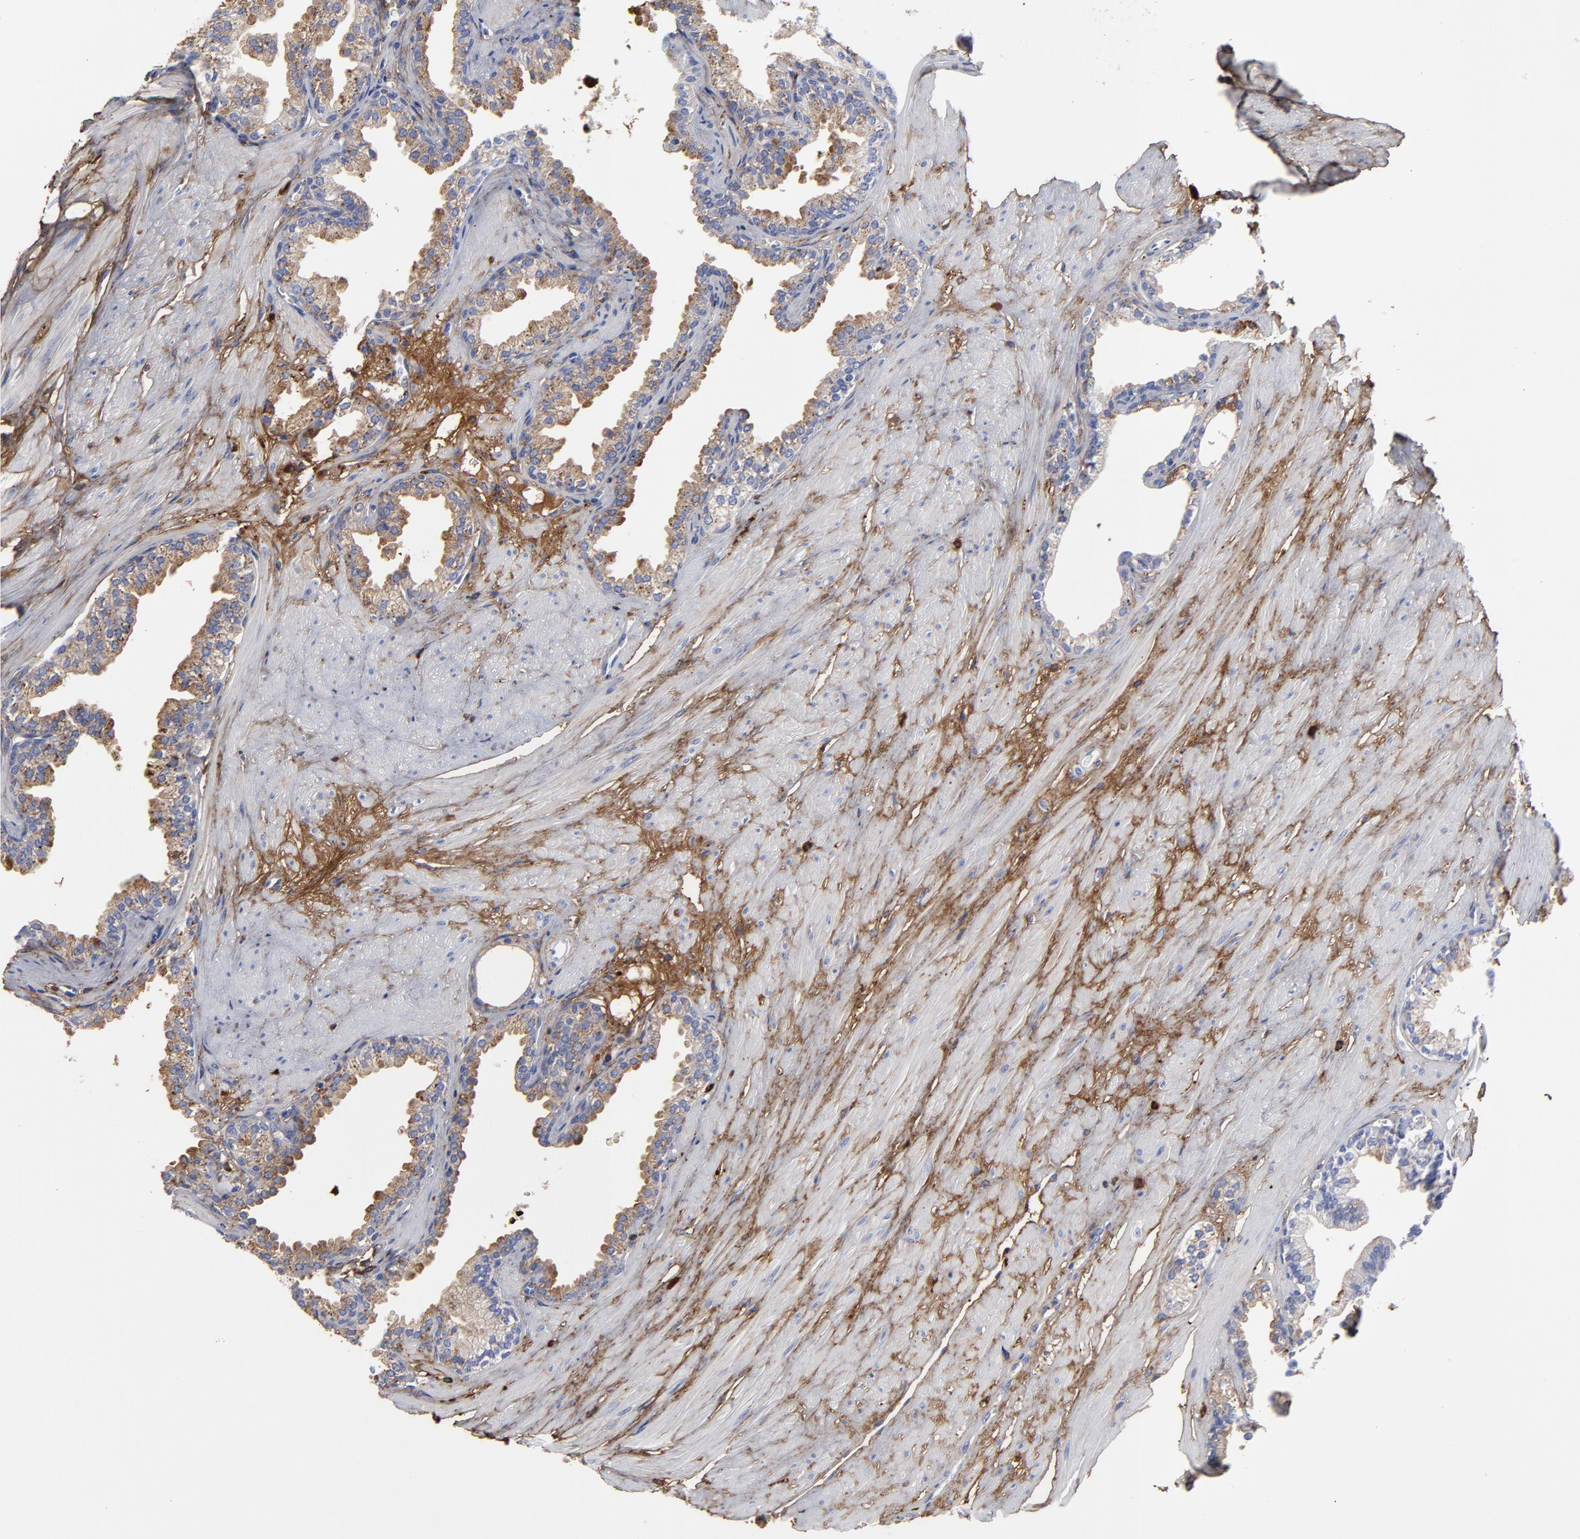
{"staining": {"intensity": "negative", "quantity": "none", "location": "none"}, "tissue": "prostate", "cell_type": "Glandular cells", "image_type": "normal", "snomed": [{"axis": "morphology", "description": "Normal tissue, NOS"}, {"axis": "topography", "description": "Prostate"}], "caption": "Benign prostate was stained to show a protein in brown. There is no significant staining in glandular cells.", "gene": "DCN", "patient": {"sex": "male", "age": 64}}